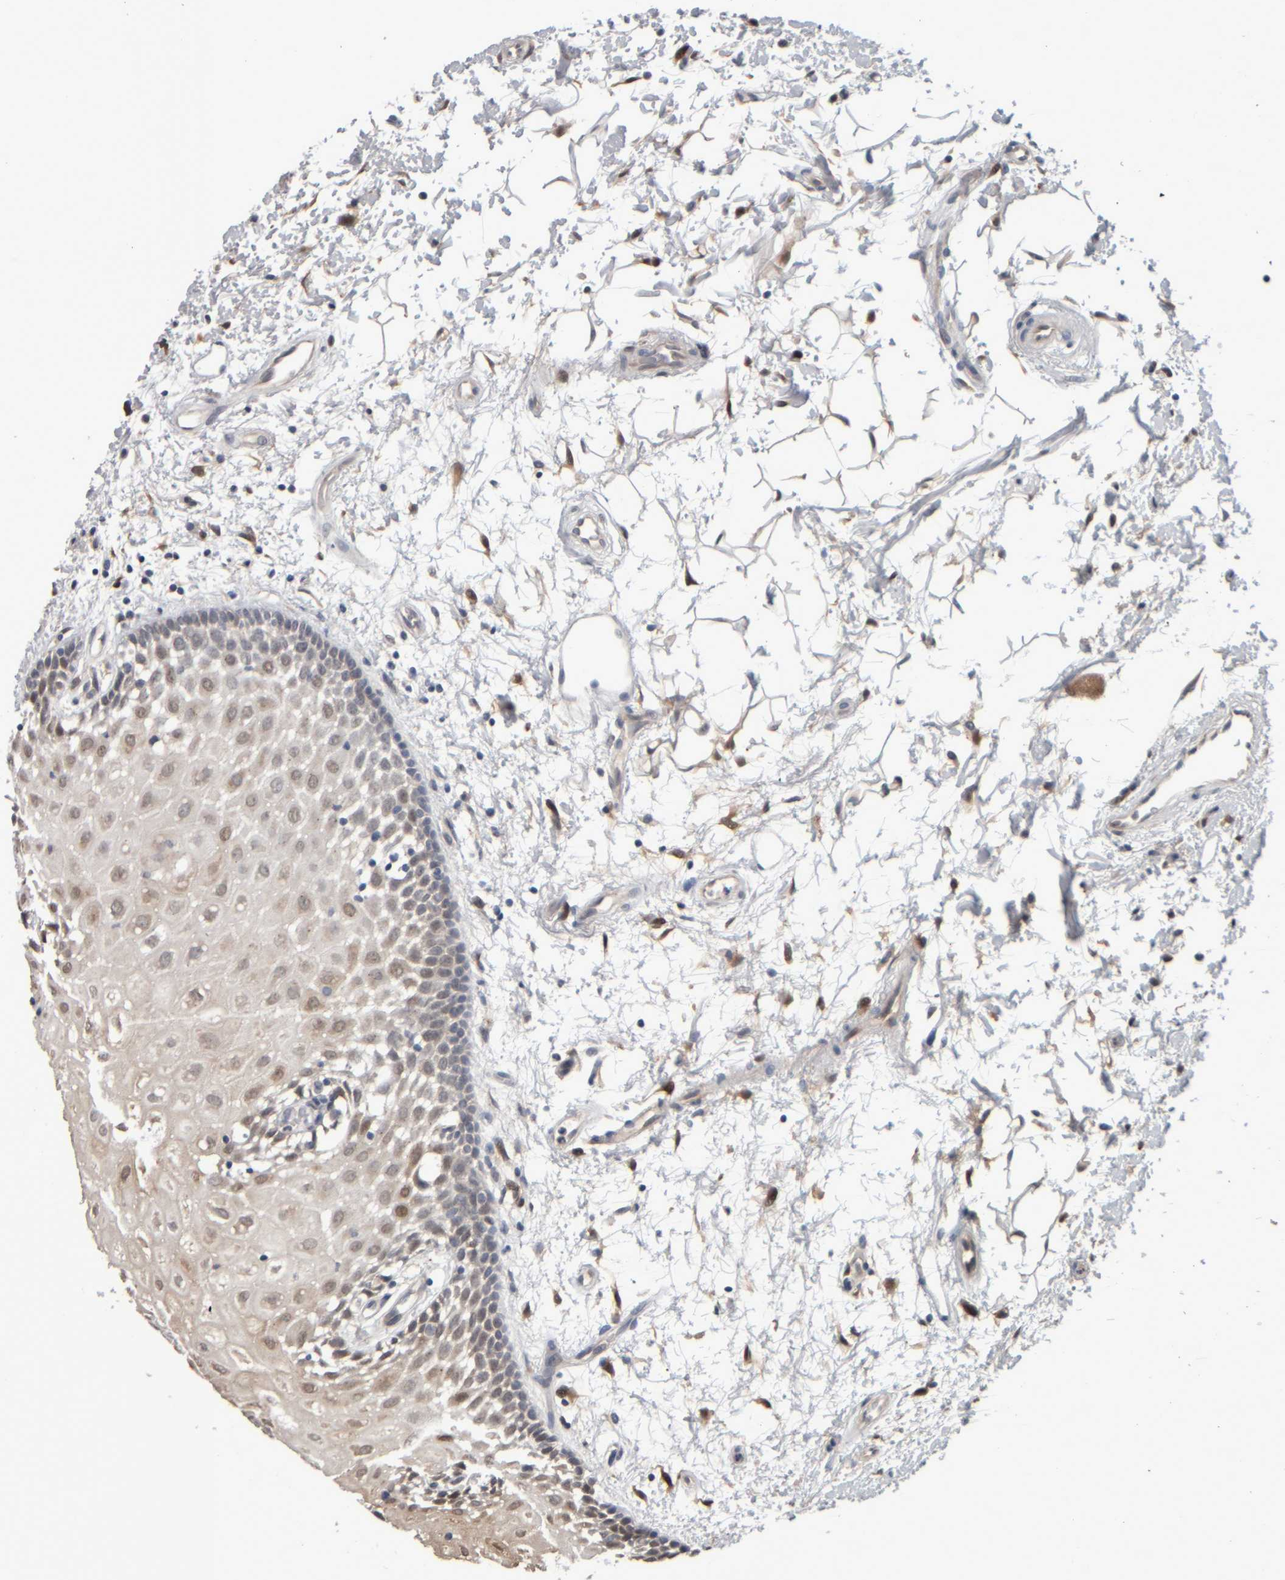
{"staining": {"intensity": "moderate", "quantity": ">75%", "location": "cytoplasmic/membranous"}, "tissue": "oral mucosa", "cell_type": "Squamous epithelial cells", "image_type": "normal", "snomed": [{"axis": "morphology", "description": "Normal tissue, NOS"}, {"axis": "topography", "description": "Skeletal muscle"}, {"axis": "topography", "description": "Oral tissue"}, {"axis": "topography", "description": "Peripheral nerve tissue"}], "caption": "High-power microscopy captured an IHC micrograph of unremarkable oral mucosa, revealing moderate cytoplasmic/membranous positivity in approximately >75% of squamous epithelial cells.", "gene": "COL14A1", "patient": {"sex": "female", "age": 84}}